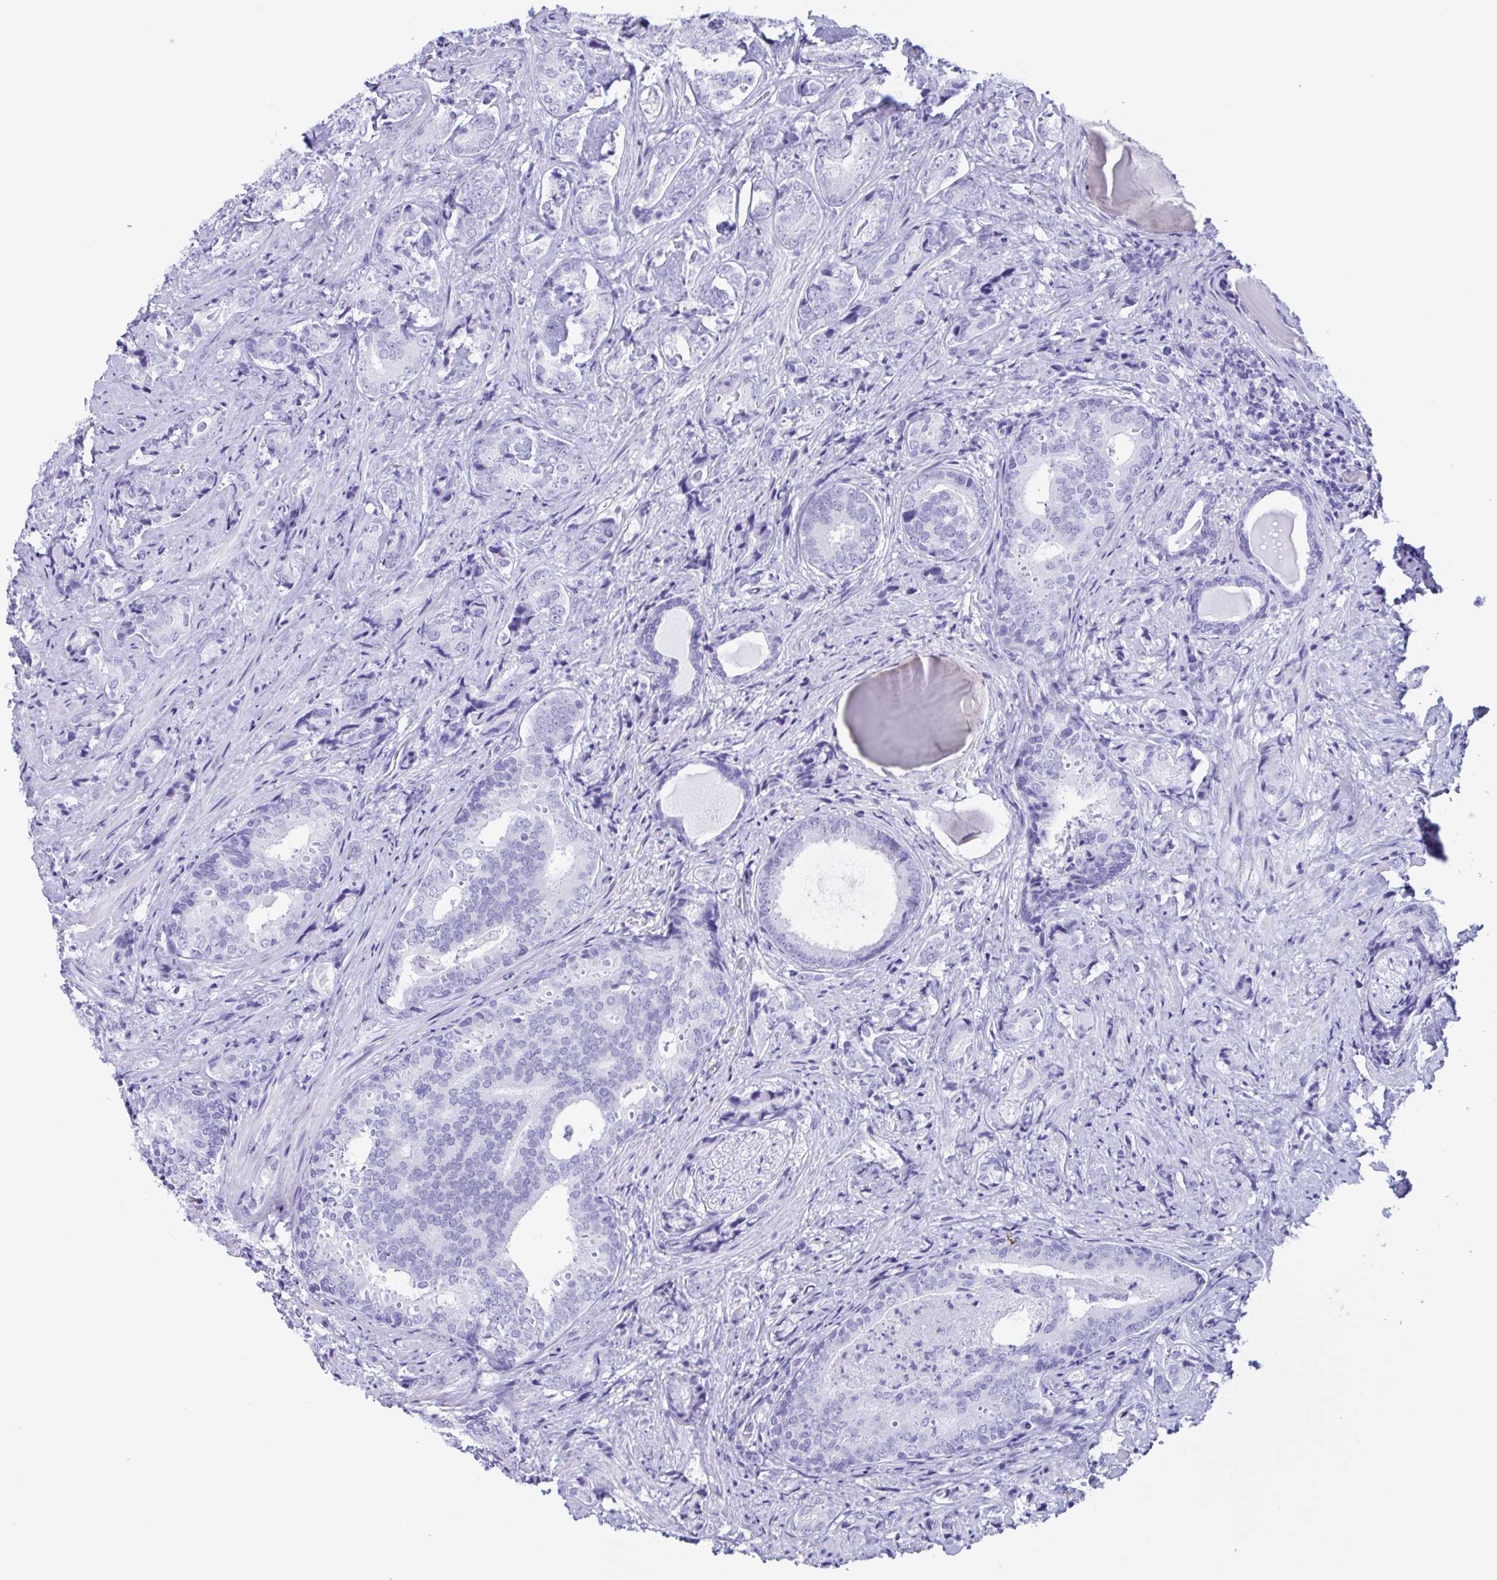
{"staining": {"intensity": "negative", "quantity": "none", "location": "none"}, "tissue": "prostate cancer", "cell_type": "Tumor cells", "image_type": "cancer", "snomed": [{"axis": "morphology", "description": "Adenocarcinoma, High grade"}, {"axis": "topography", "description": "Prostate"}], "caption": "High-grade adenocarcinoma (prostate) was stained to show a protein in brown. There is no significant positivity in tumor cells.", "gene": "ZNF850", "patient": {"sex": "male", "age": 62}}